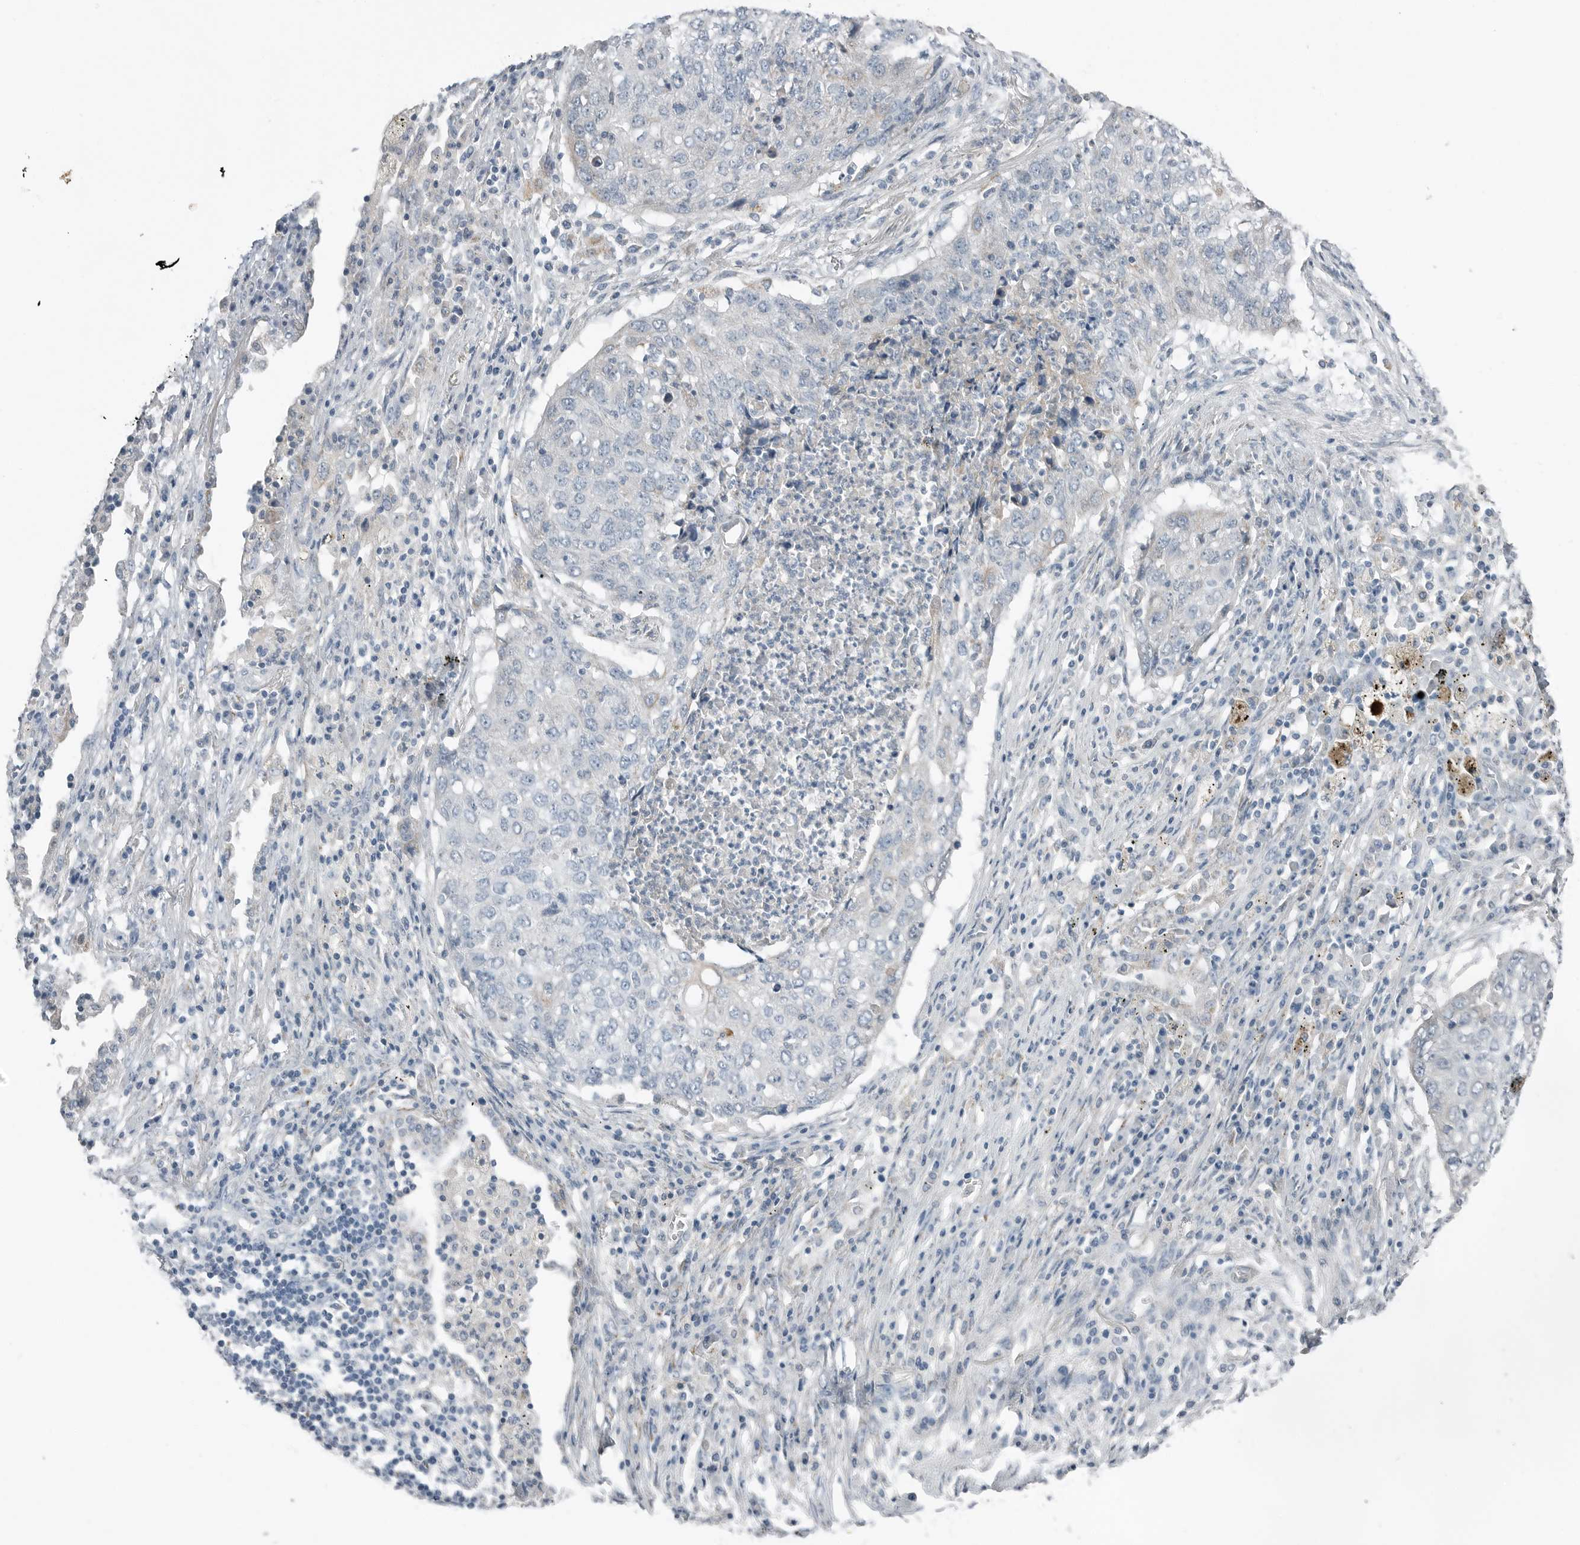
{"staining": {"intensity": "negative", "quantity": "none", "location": "none"}, "tissue": "lung cancer", "cell_type": "Tumor cells", "image_type": "cancer", "snomed": [{"axis": "morphology", "description": "Squamous cell carcinoma, NOS"}, {"axis": "topography", "description": "Lung"}], "caption": "DAB (3,3'-diaminobenzidine) immunohistochemical staining of human lung cancer reveals no significant positivity in tumor cells.", "gene": "SERPINB7", "patient": {"sex": "female", "age": 63}}